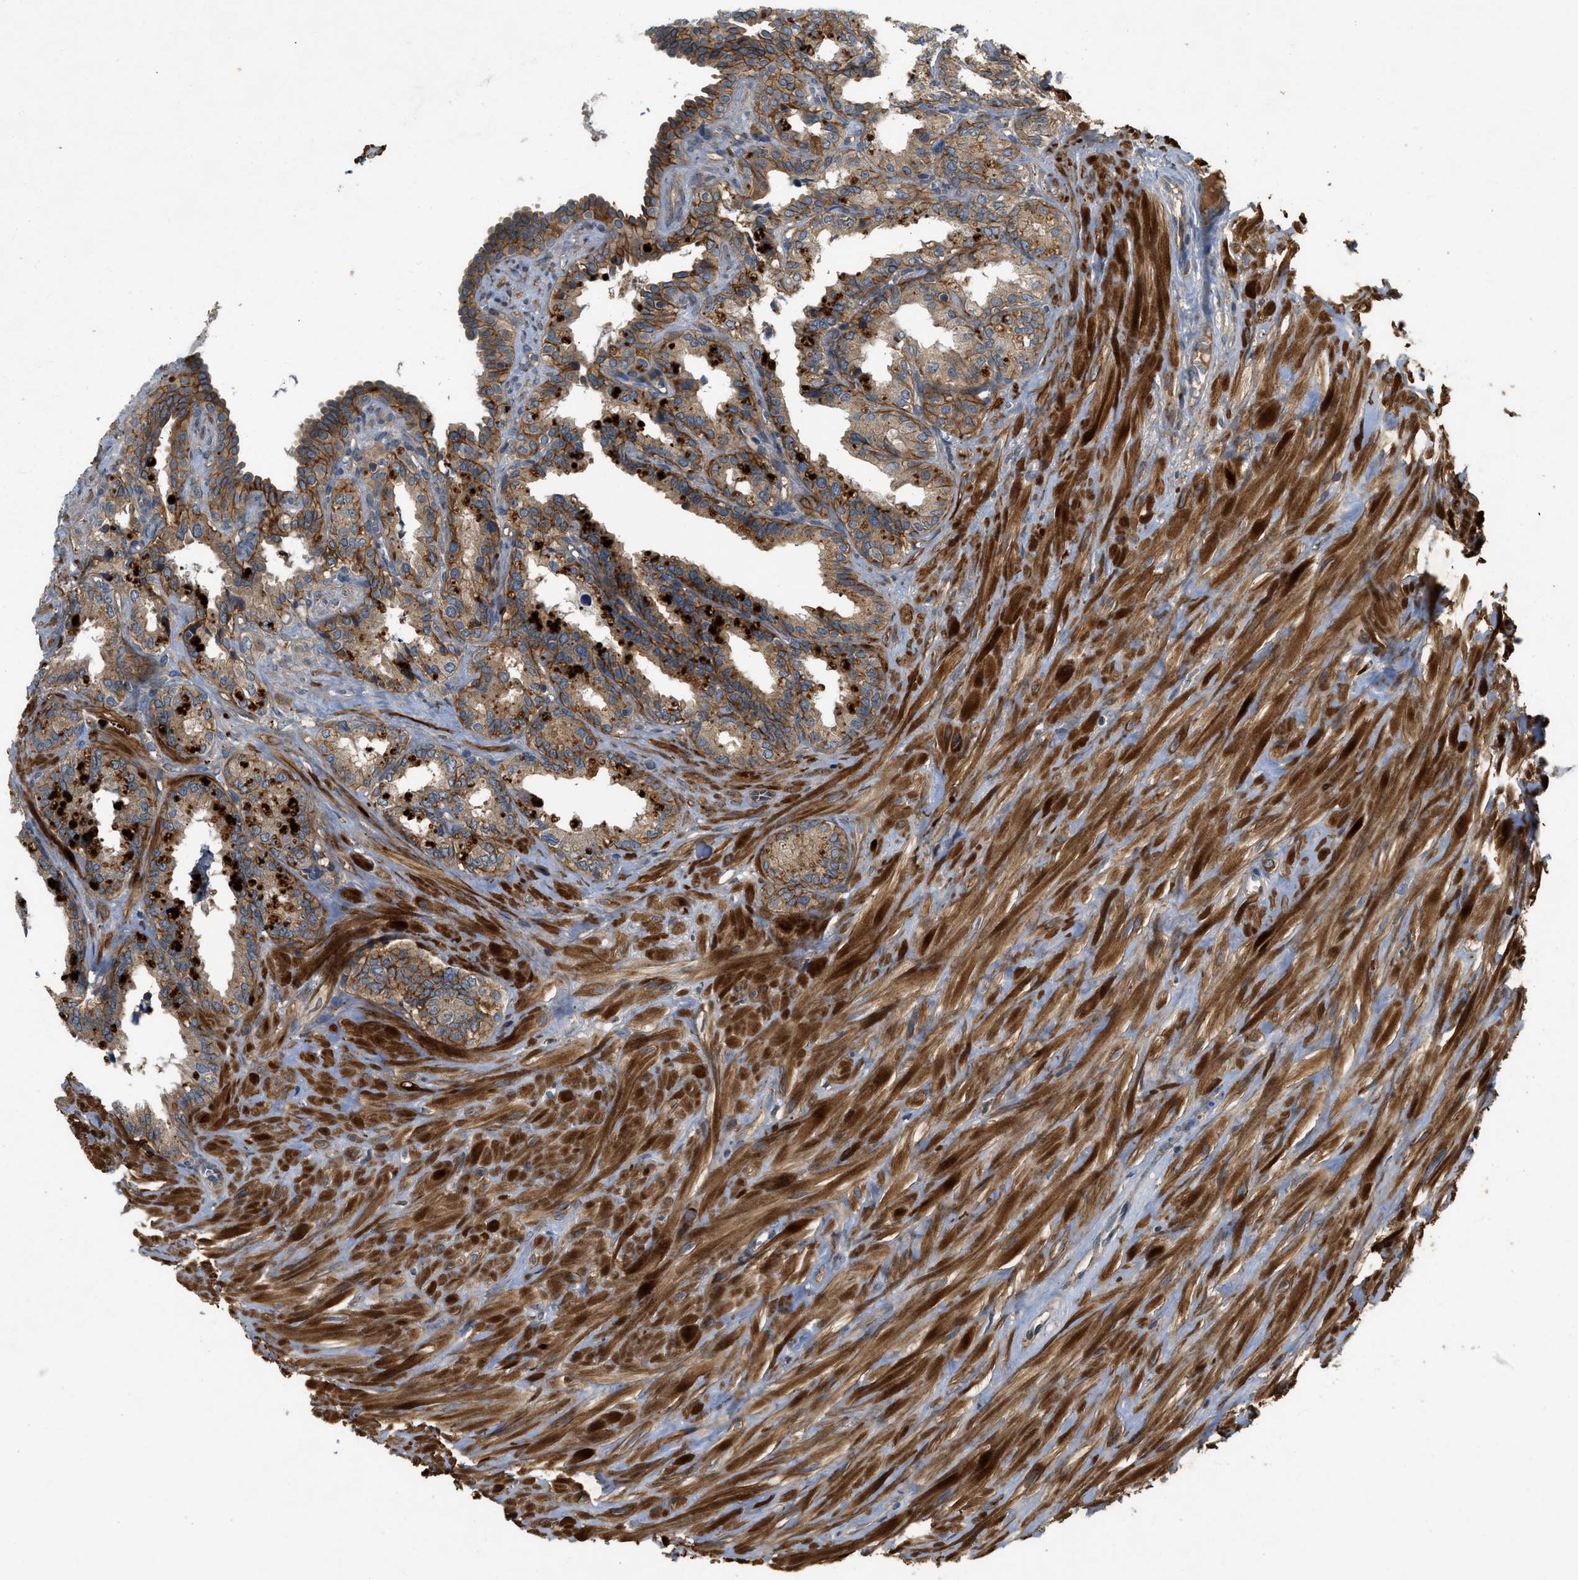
{"staining": {"intensity": "moderate", "quantity": ">75%", "location": "cytoplasmic/membranous"}, "tissue": "seminal vesicle", "cell_type": "Glandular cells", "image_type": "normal", "snomed": [{"axis": "morphology", "description": "Normal tissue, NOS"}, {"axis": "topography", "description": "Seminal veicle"}], "caption": "Seminal vesicle stained with a protein marker demonstrates moderate staining in glandular cells.", "gene": "CNNM3", "patient": {"sex": "male", "age": 64}}